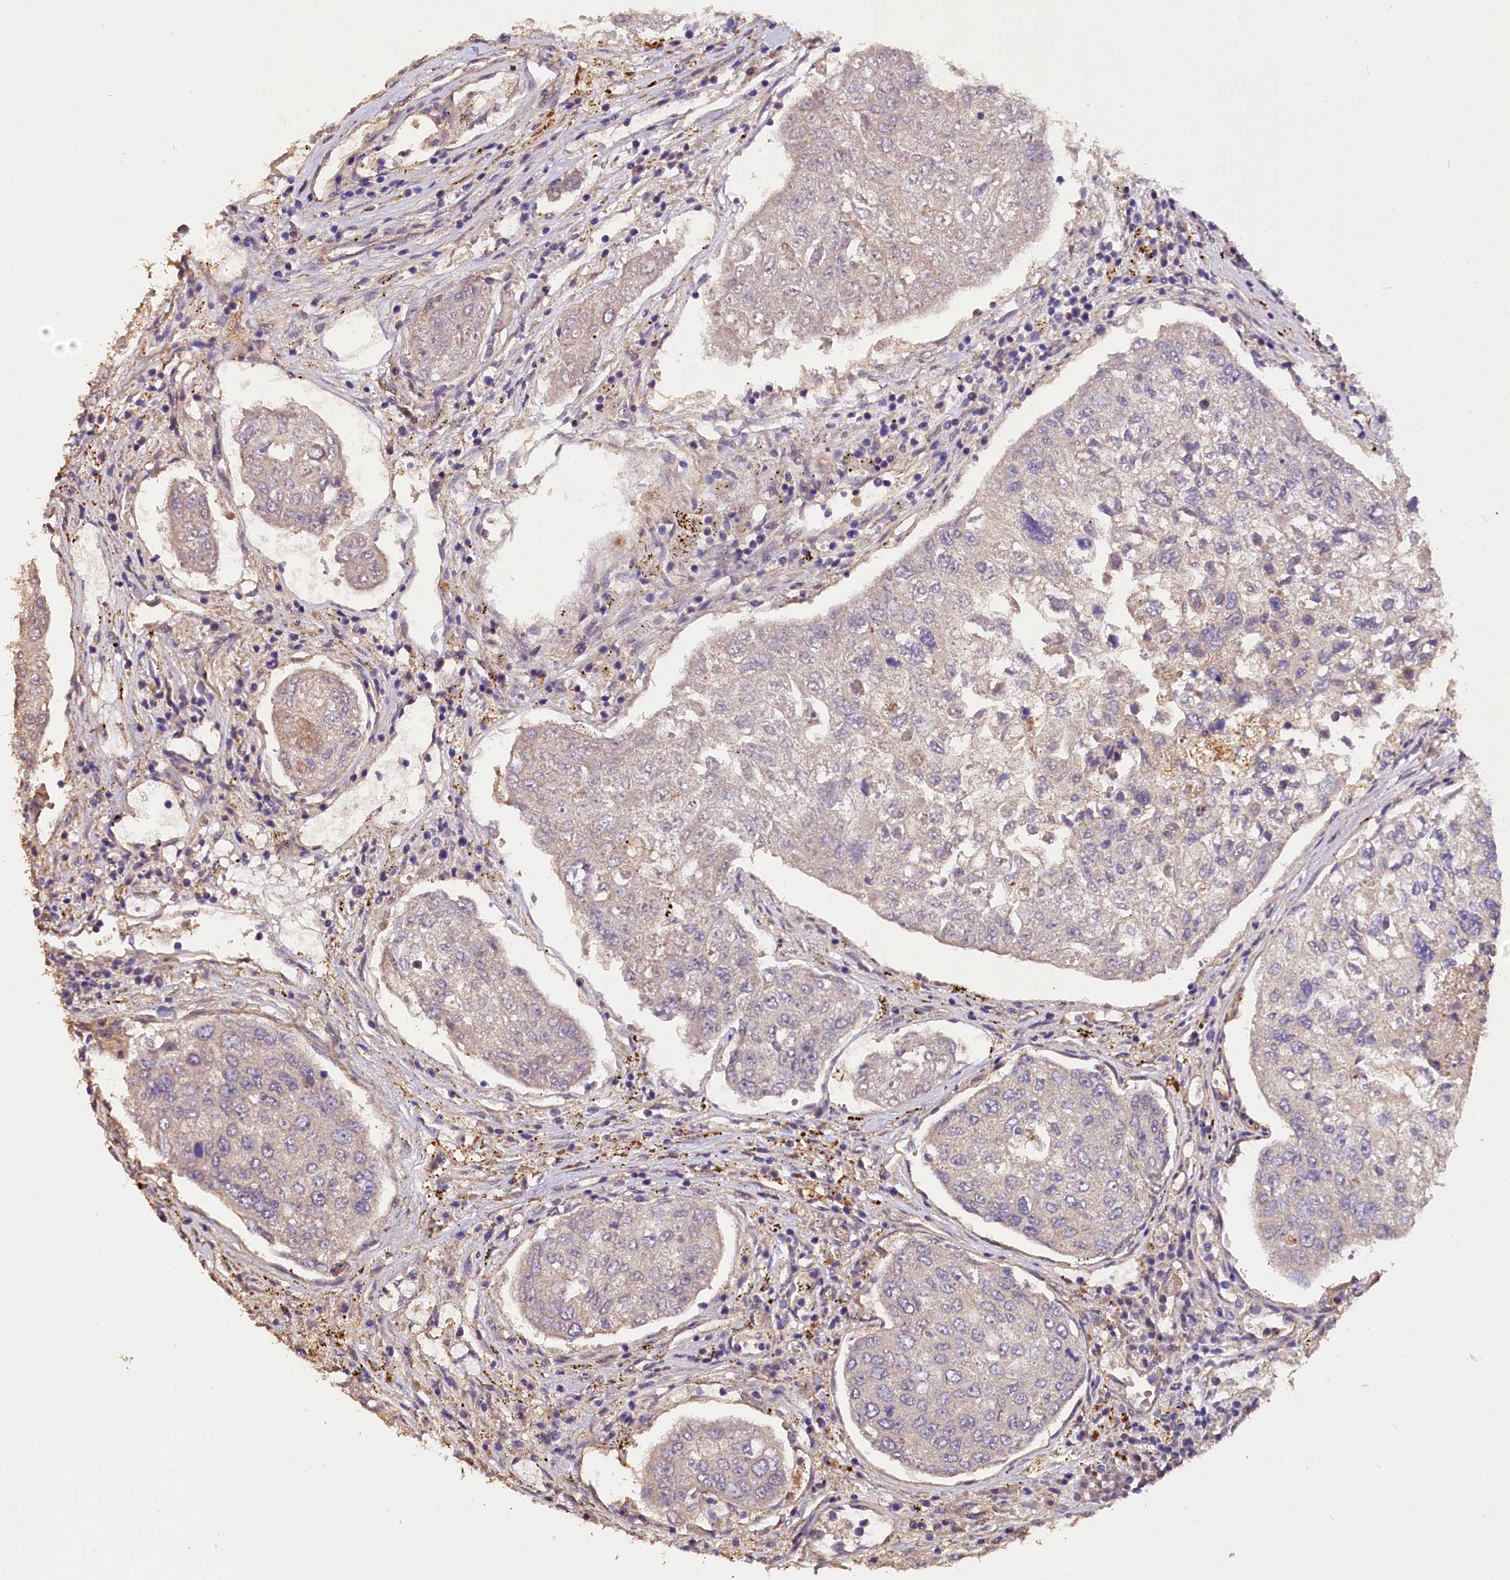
{"staining": {"intensity": "negative", "quantity": "none", "location": "none"}, "tissue": "urothelial cancer", "cell_type": "Tumor cells", "image_type": "cancer", "snomed": [{"axis": "morphology", "description": "Urothelial carcinoma, High grade"}, {"axis": "topography", "description": "Lymph node"}, {"axis": "topography", "description": "Urinary bladder"}], "caption": "Urothelial cancer was stained to show a protein in brown. There is no significant positivity in tumor cells.", "gene": "ERMARD", "patient": {"sex": "male", "age": 51}}